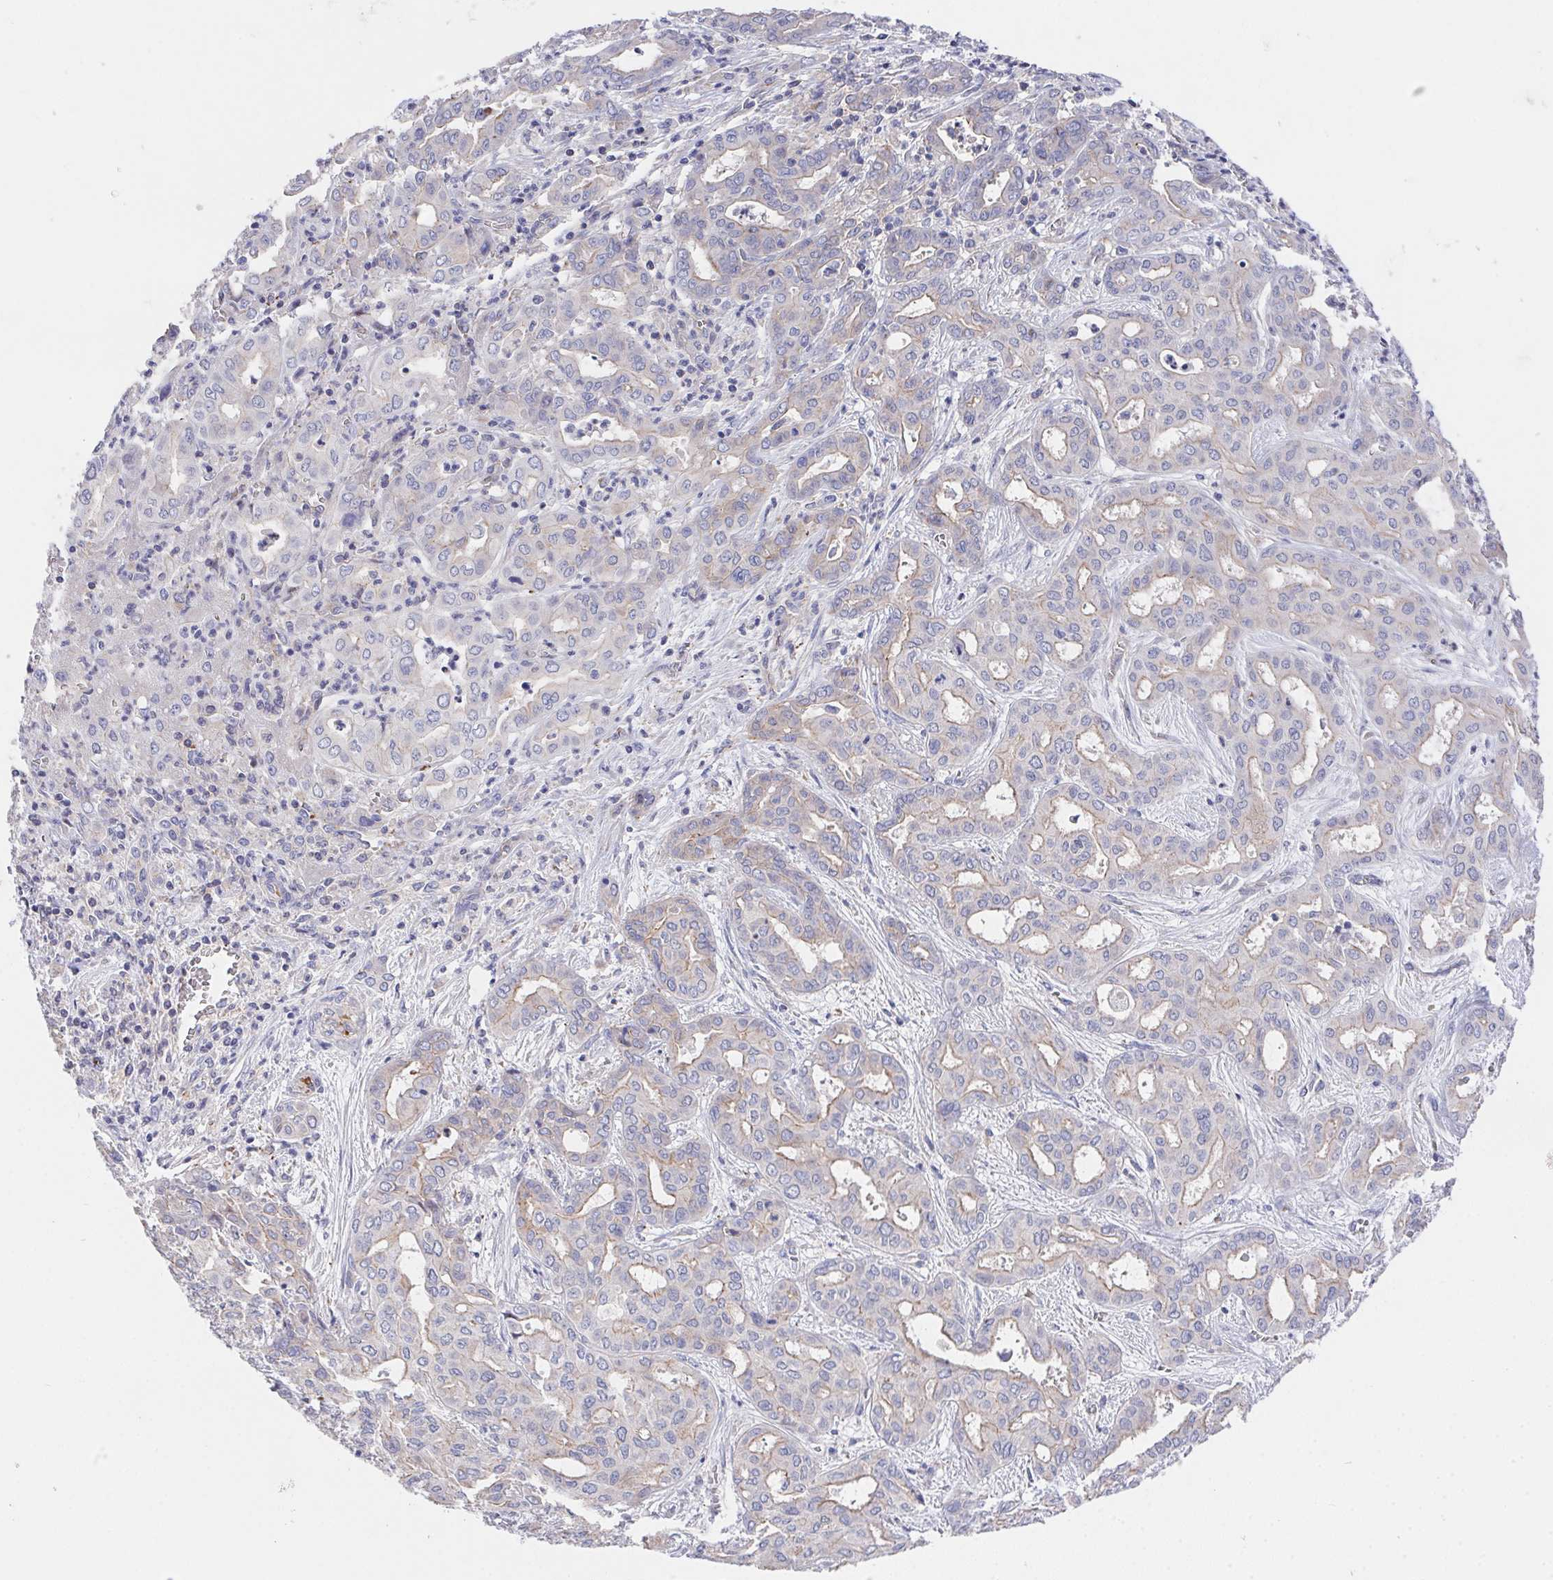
{"staining": {"intensity": "weak", "quantity": "25%-75%", "location": "cytoplasmic/membranous"}, "tissue": "liver cancer", "cell_type": "Tumor cells", "image_type": "cancer", "snomed": [{"axis": "morphology", "description": "Cholangiocarcinoma"}, {"axis": "topography", "description": "Liver"}], "caption": "Liver cancer stained for a protein shows weak cytoplasmic/membranous positivity in tumor cells.", "gene": "PRG3", "patient": {"sex": "female", "age": 64}}